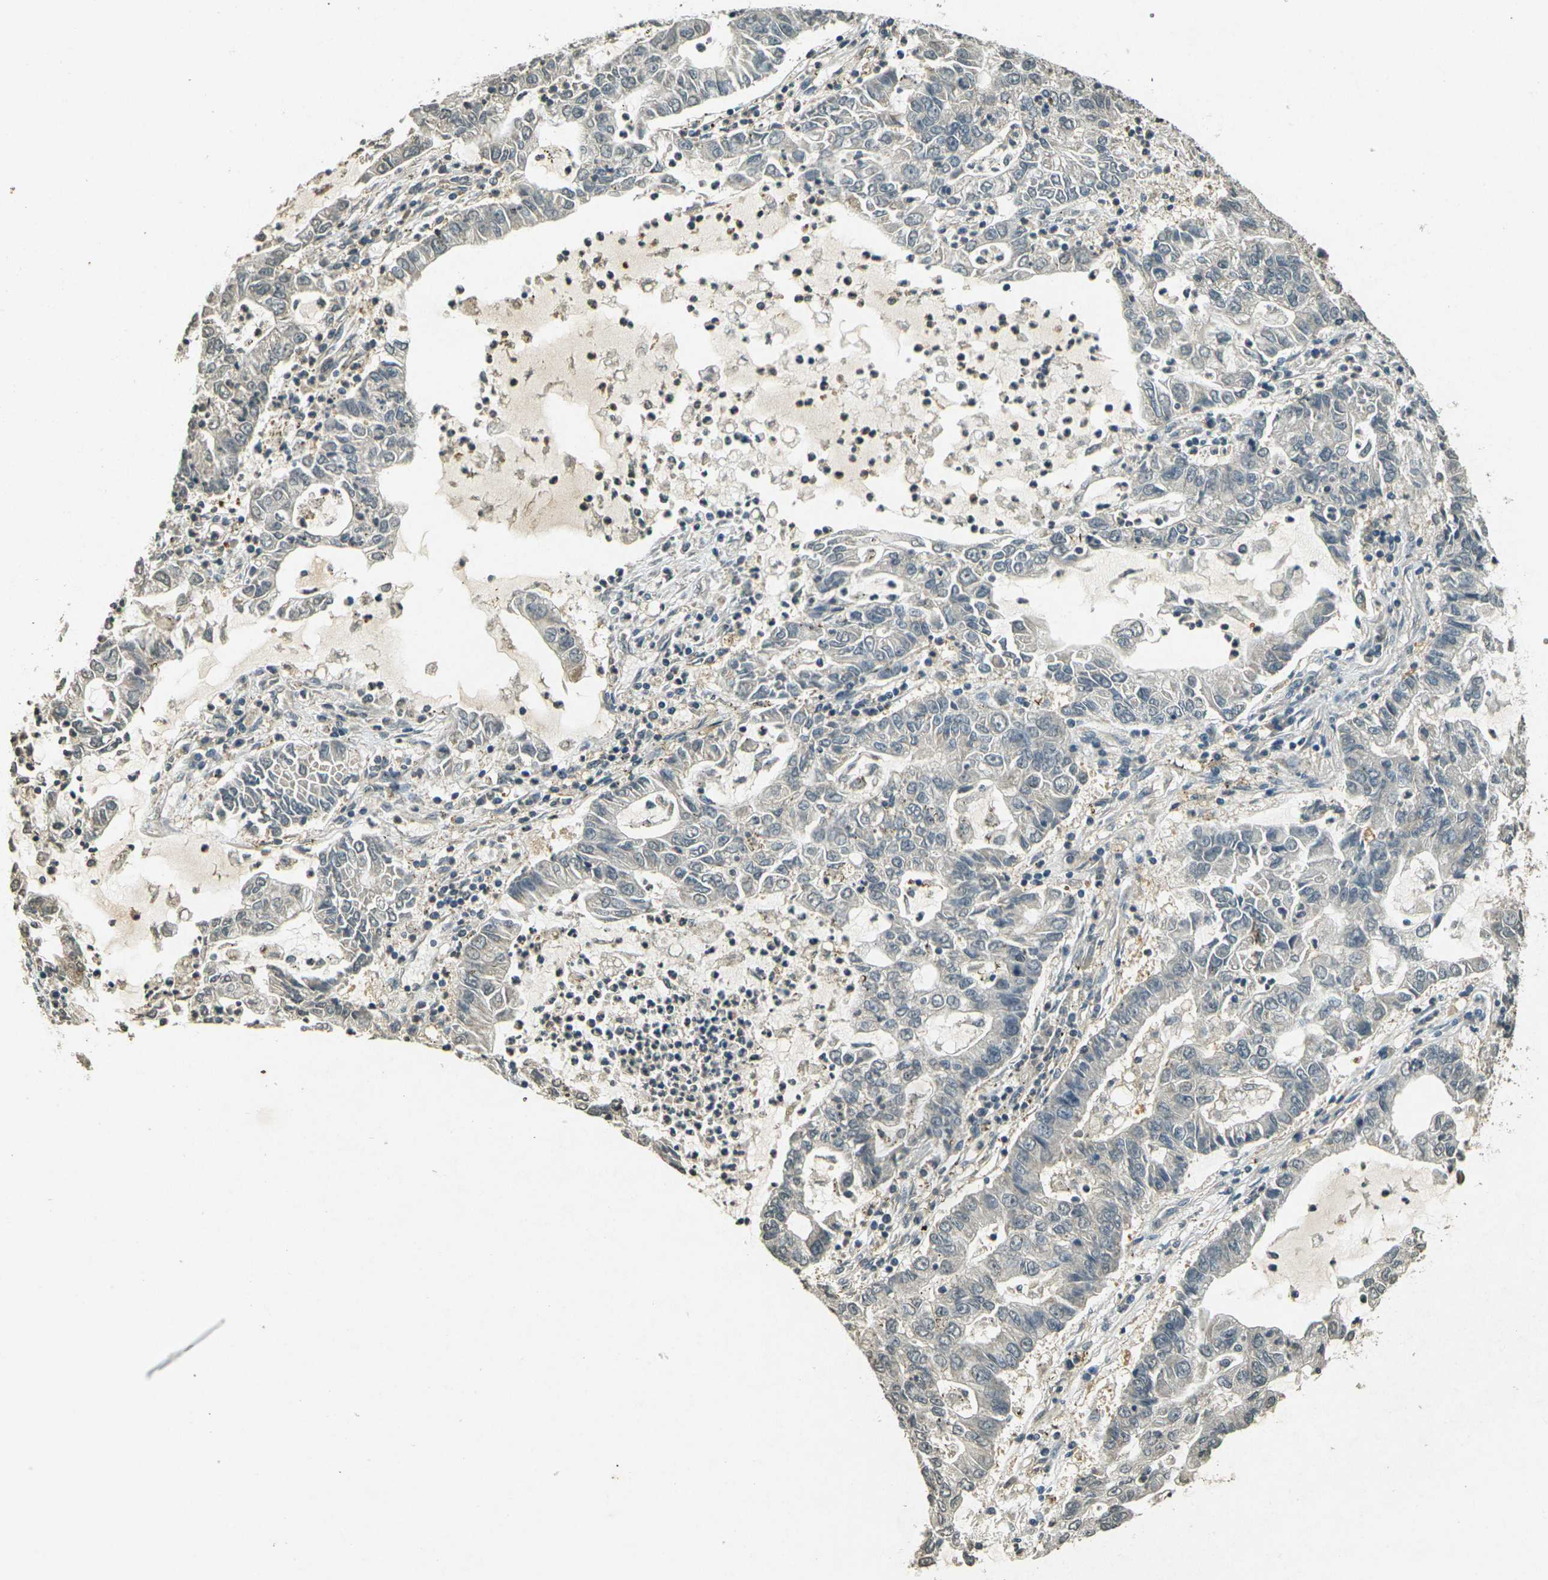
{"staining": {"intensity": "negative", "quantity": "none", "location": "none"}, "tissue": "lung cancer", "cell_type": "Tumor cells", "image_type": "cancer", "snomed": [{"axis": "morphology", "description": "Adenocarcinoma, NOS"}, {"axis": "topography", "description": "Lung"}], "caption": "Immunohistochemistry micrograph of human adenocarcinoma (lung) stained for a protein (brown), which demonstrates no expression in tumor cells. (DAB immunohistochemistry, high magnification).", "gene": "PDE2A", "patient": {"sex": "female", "age": 51}}